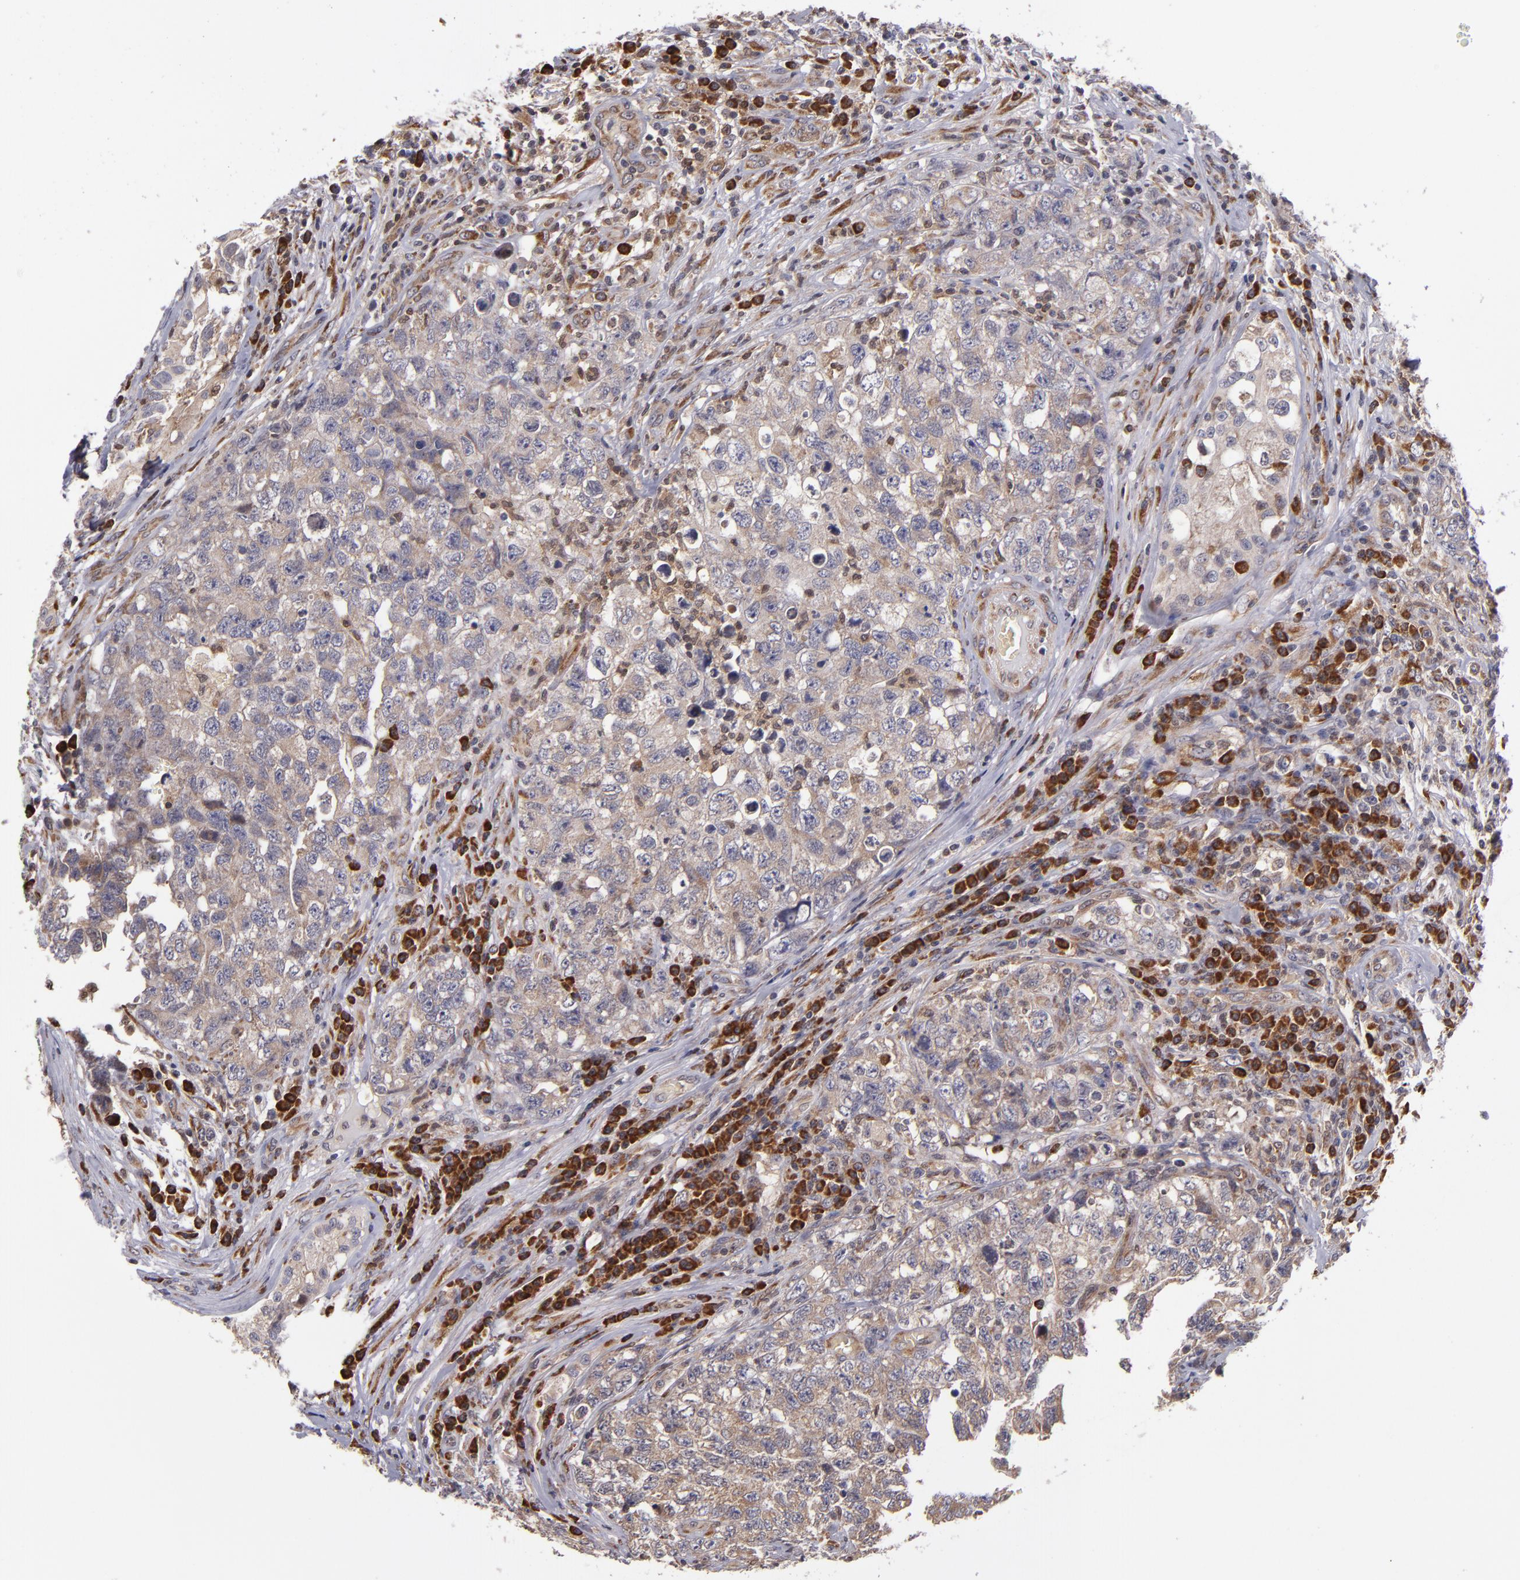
{"staining": {"intensity": "weak", "quantity": ">75%", "location": "cytoplasmic/membranous"}, "tissue": "testis cancer", "cell_type": "Tumor cells", "image_type": "cancer", "snomed": [{"axis": "morphology", "description": "Carcinoma, Embryonal, NOS"}, {"axis": "topography", "description": "Testis"}], "caption": "Immunohistochemical staining of human testis cancer reveals low levels of weak cytoplasmic/membranous expression in about >75% of tumor cells. Immunohistochemistry (ihc) stains the protein in brown and the nuclei are stained blue.", "gene": "CASP1", "patient": {"sex": "male", "age": 31}}